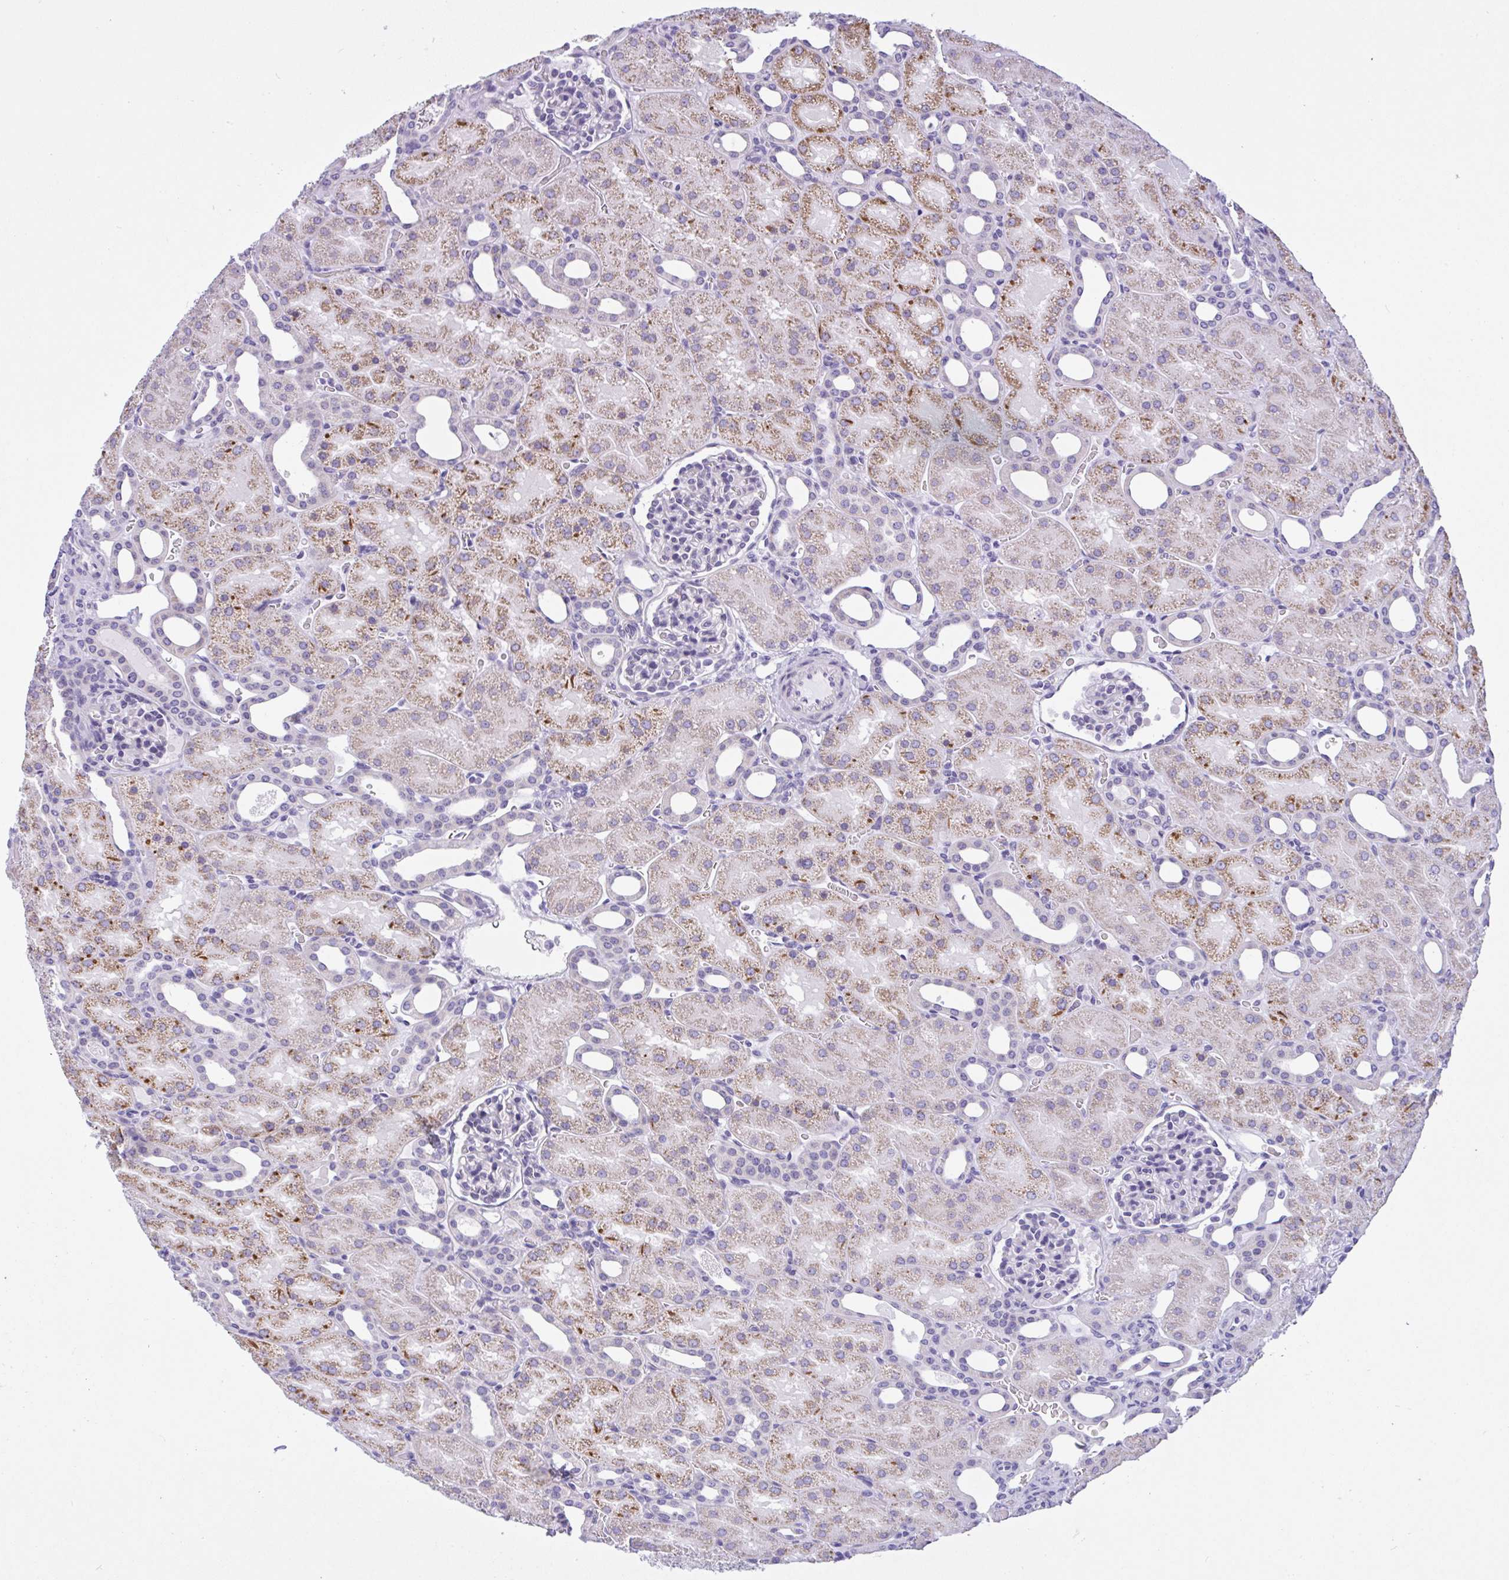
{"staining": {"intensity": "negative", "quantity": "none", "location": "none"}, "tissue": "kidney", "cell_type": "Cells in glomeruli", "image_type": "normal", "snomed": [{"axis": "morphology", "description": "Normal tissue, NOS"}, {"axis": "topography", "description": "Kidney"}], "caption": "The micrograph shows no significant staining in cells in glomeruli of kidney.", "gene": "YBX2", "patient": {"sex": "male", "age": 2}}